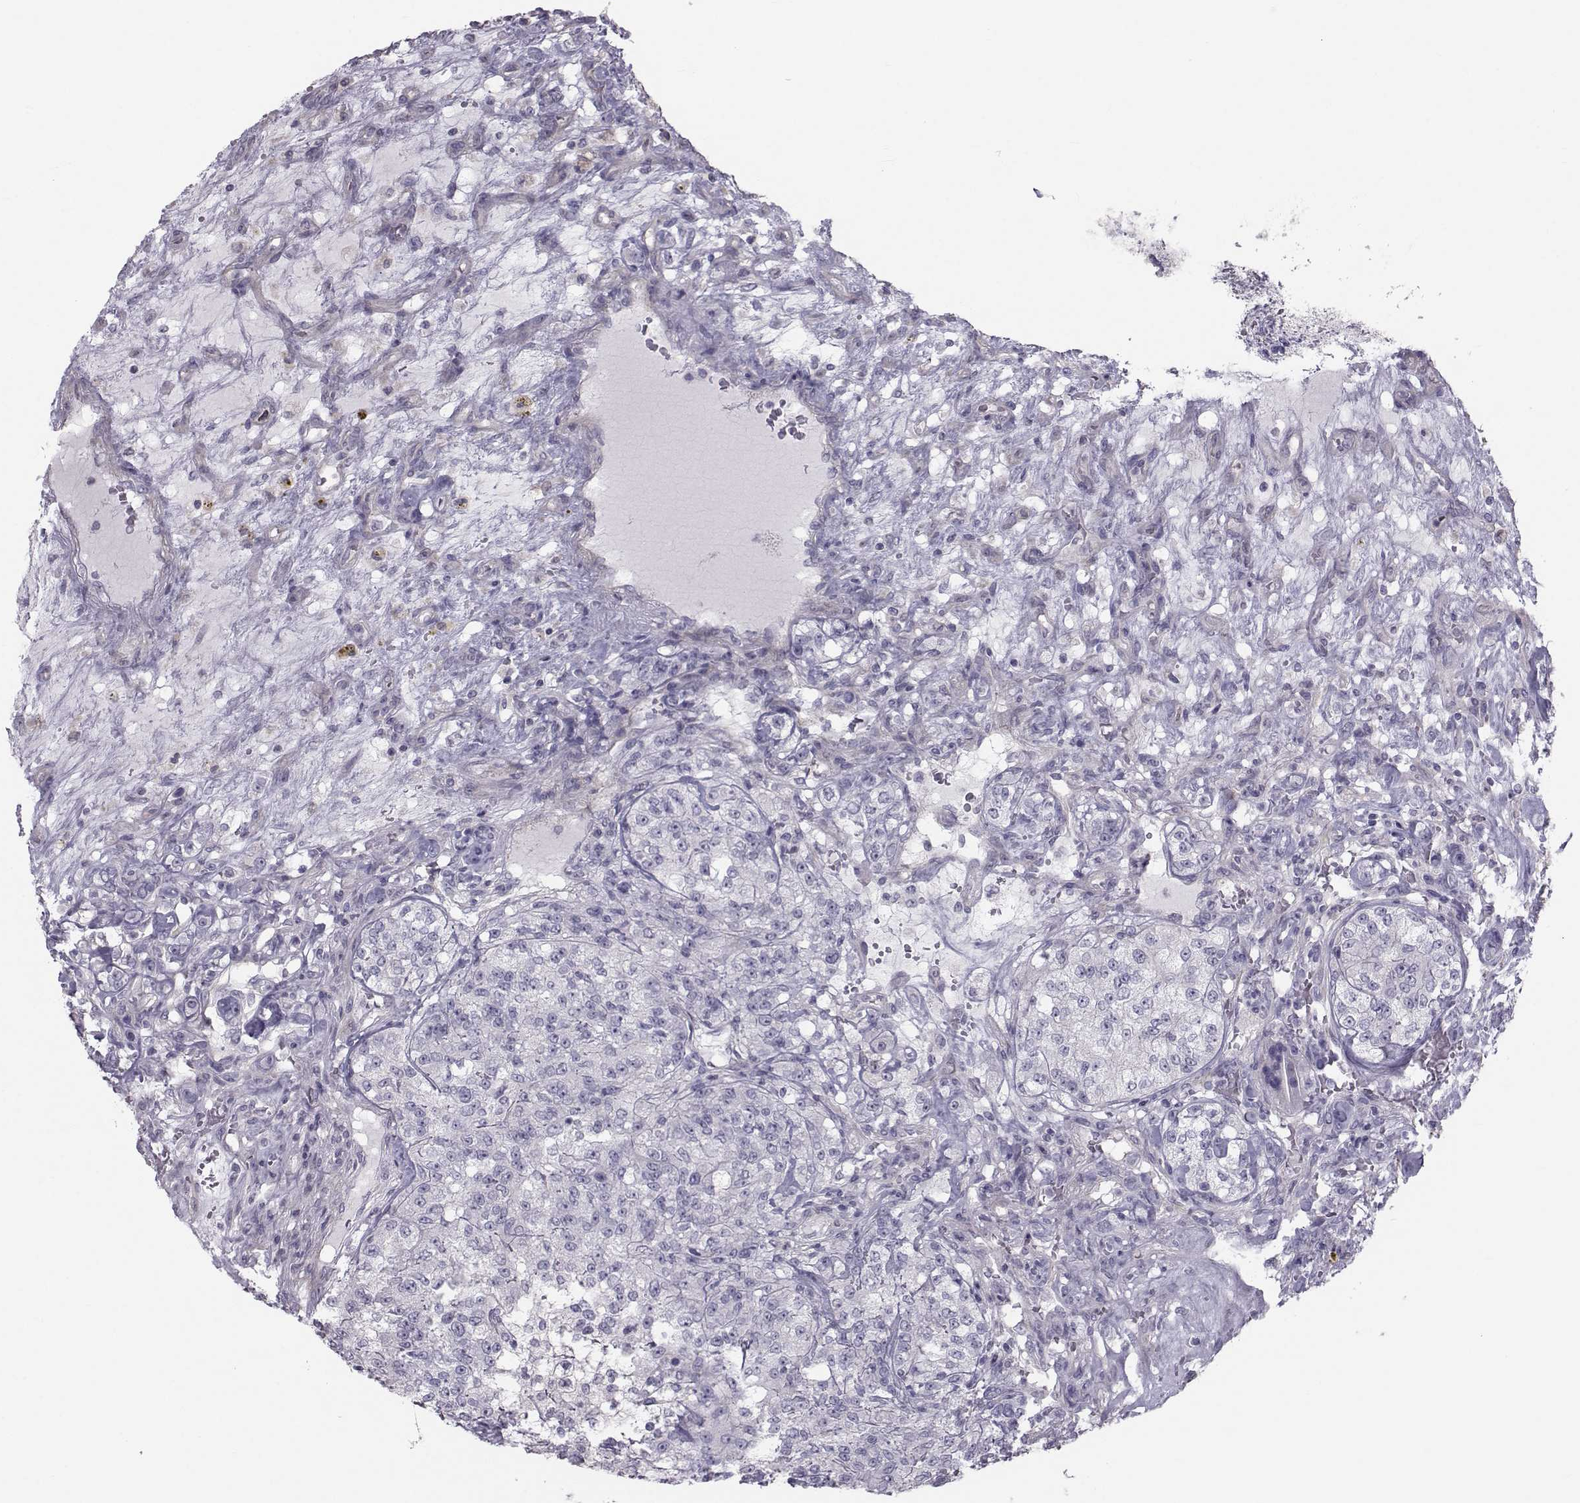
{"staining": {"intensity": "negative", "quantity": "none", "location": "none"}, "tissue": "renal cancer", "cell_type": "Tumor cells", "image_type": "cancer", "snomed": [{"axis": "morphology", "description": "Adenocarcinoma, NOS"}, {"axis": "topography", "description": "Kidney"}], "caption": "Immunohistochemistry micrograph of human renal adenocarcinoma stained for a protein (brown), which shows no staining in tumor cells.", "gene": "GARIN3", "patient": {"sex": "female", "age": 63}}